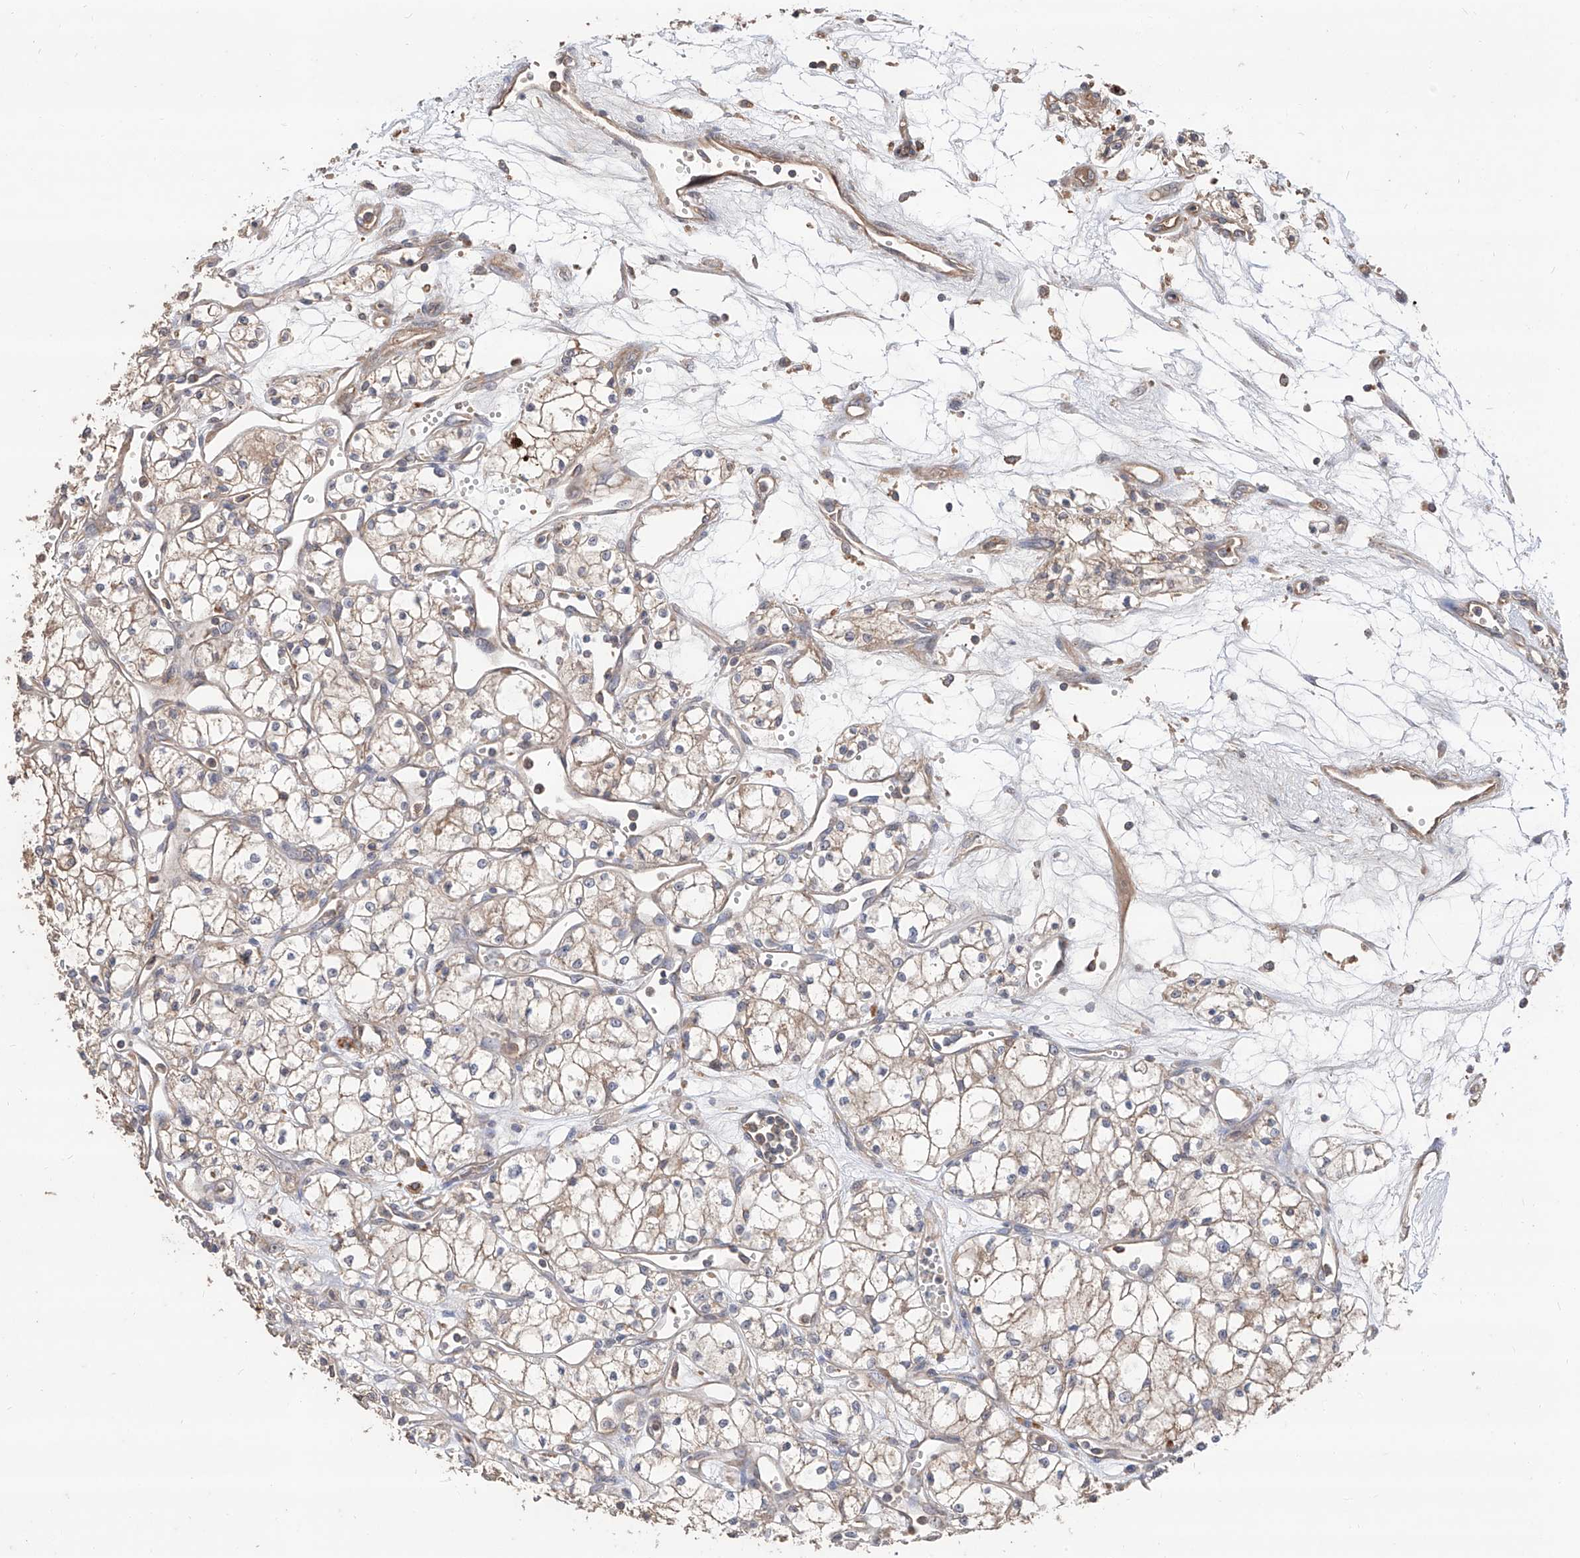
{"staining": {"intensity": "weak", "quantity": ">75%", "location": "cytoplasmic/membranous"}, "tissue": "renal cancer", "cell_type": "Tumor cells", "image_type": "cancer", "snomed": [{"axis": "morphology", "description": "Adenocarcinoma, NOS"}, {"axis": "topography", "description": "Kidney"}], "caption": "Protein staining by immunohistochemistry exhibits weak cytoplasmic/membranous staining in approximately >75% of tumor cells in renal cancer.", "gene": "EDN1", "patient": {"sex": "male", "age": 59}}